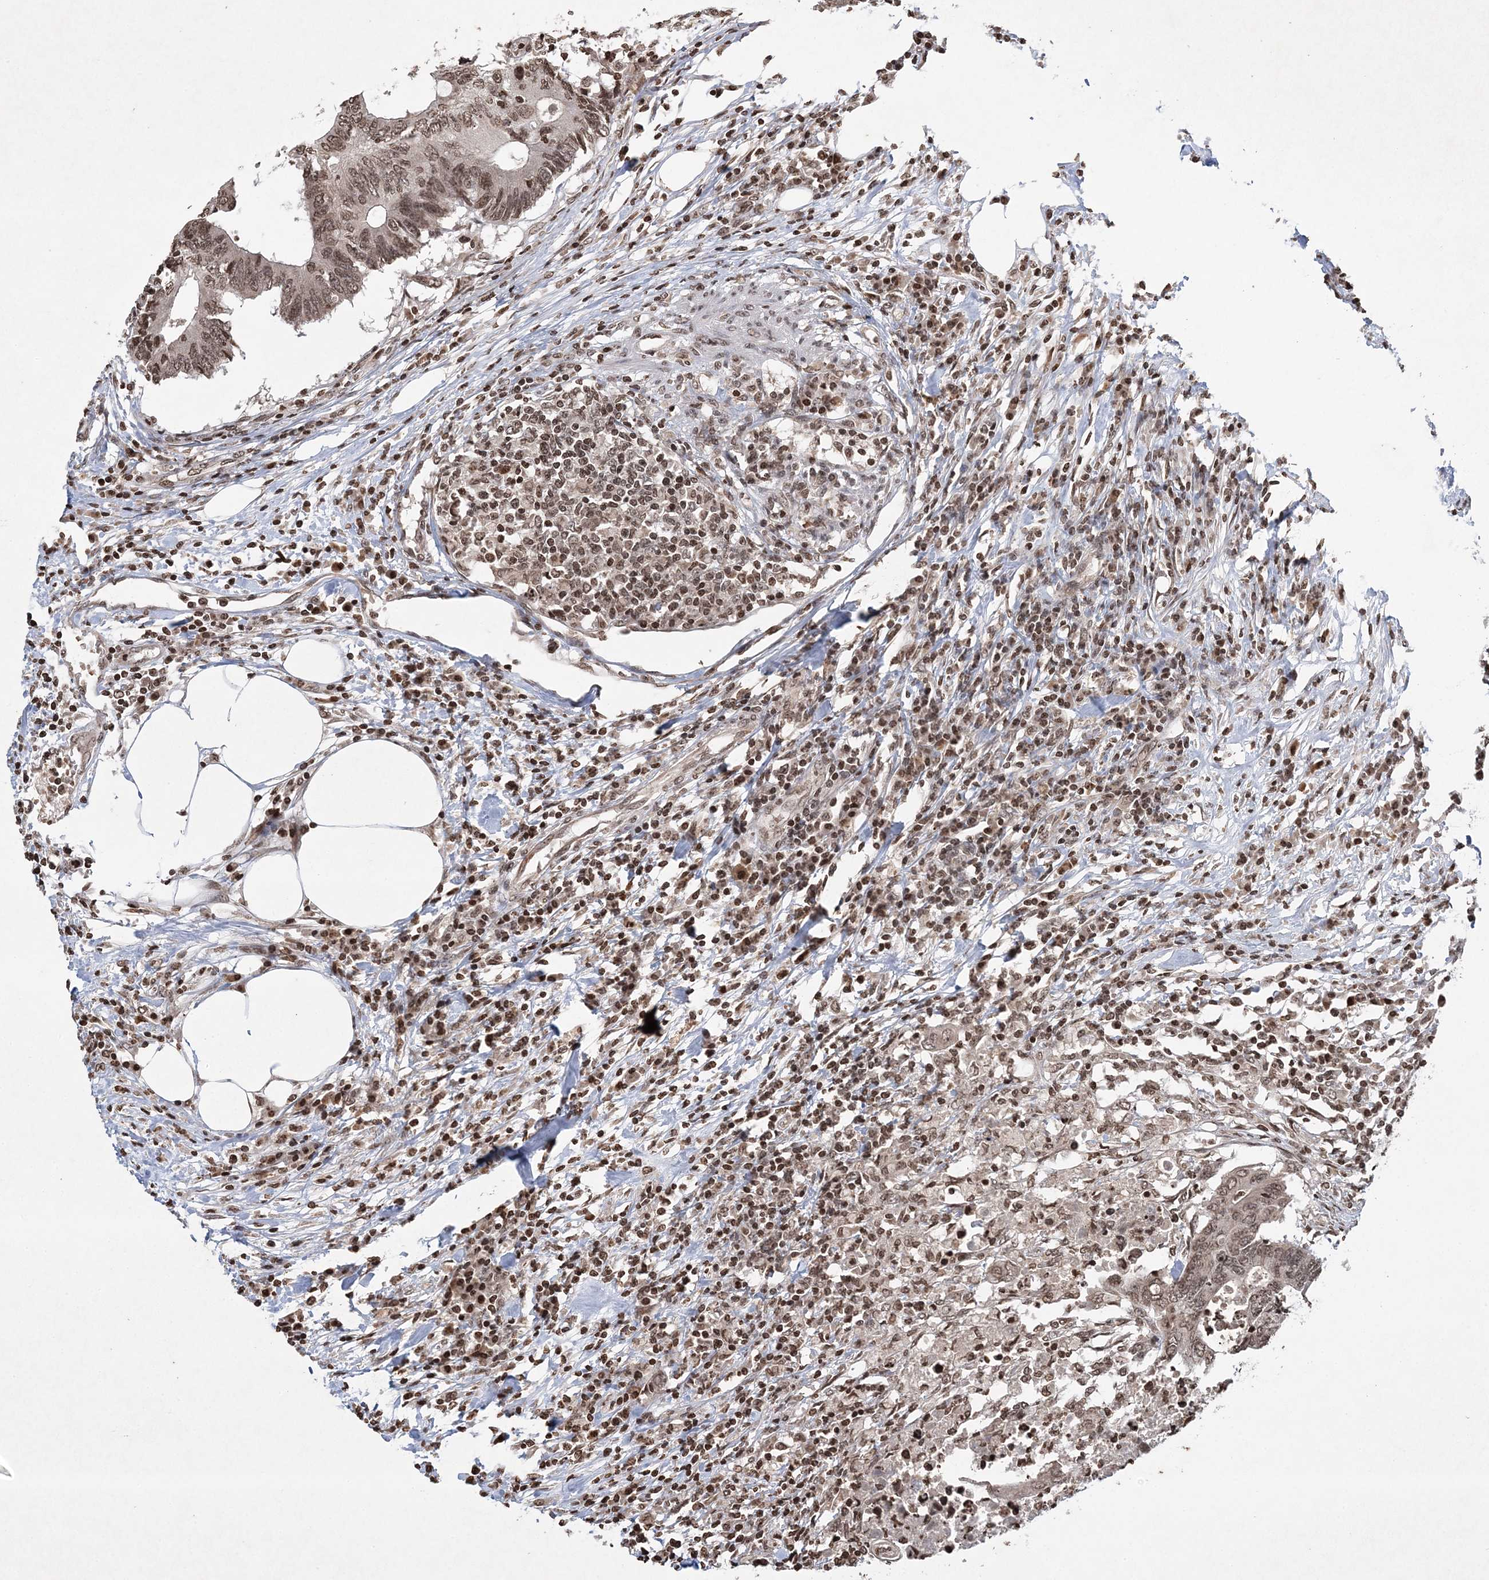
{"staining": {"intensity": "moderate", "quantity": ">75%", "location": "nuclear"}, "tissue": "colorectal cancer", "cell_type": "Tumor cells", "image_type": "cancer", "snomed": [{"axis": "morphology", "description": "Adenocarcinoma, NOS"}, {"axis": "topography", "description": "Colon"}], "caption": "Brown immunohistochemical staining in human colorectal adenocarcinoma reveals moderate nuclear positivity in about >75% of tumor cells.", "gene": "NEDD9", "patient": {"sex": "male", "age": 71}}